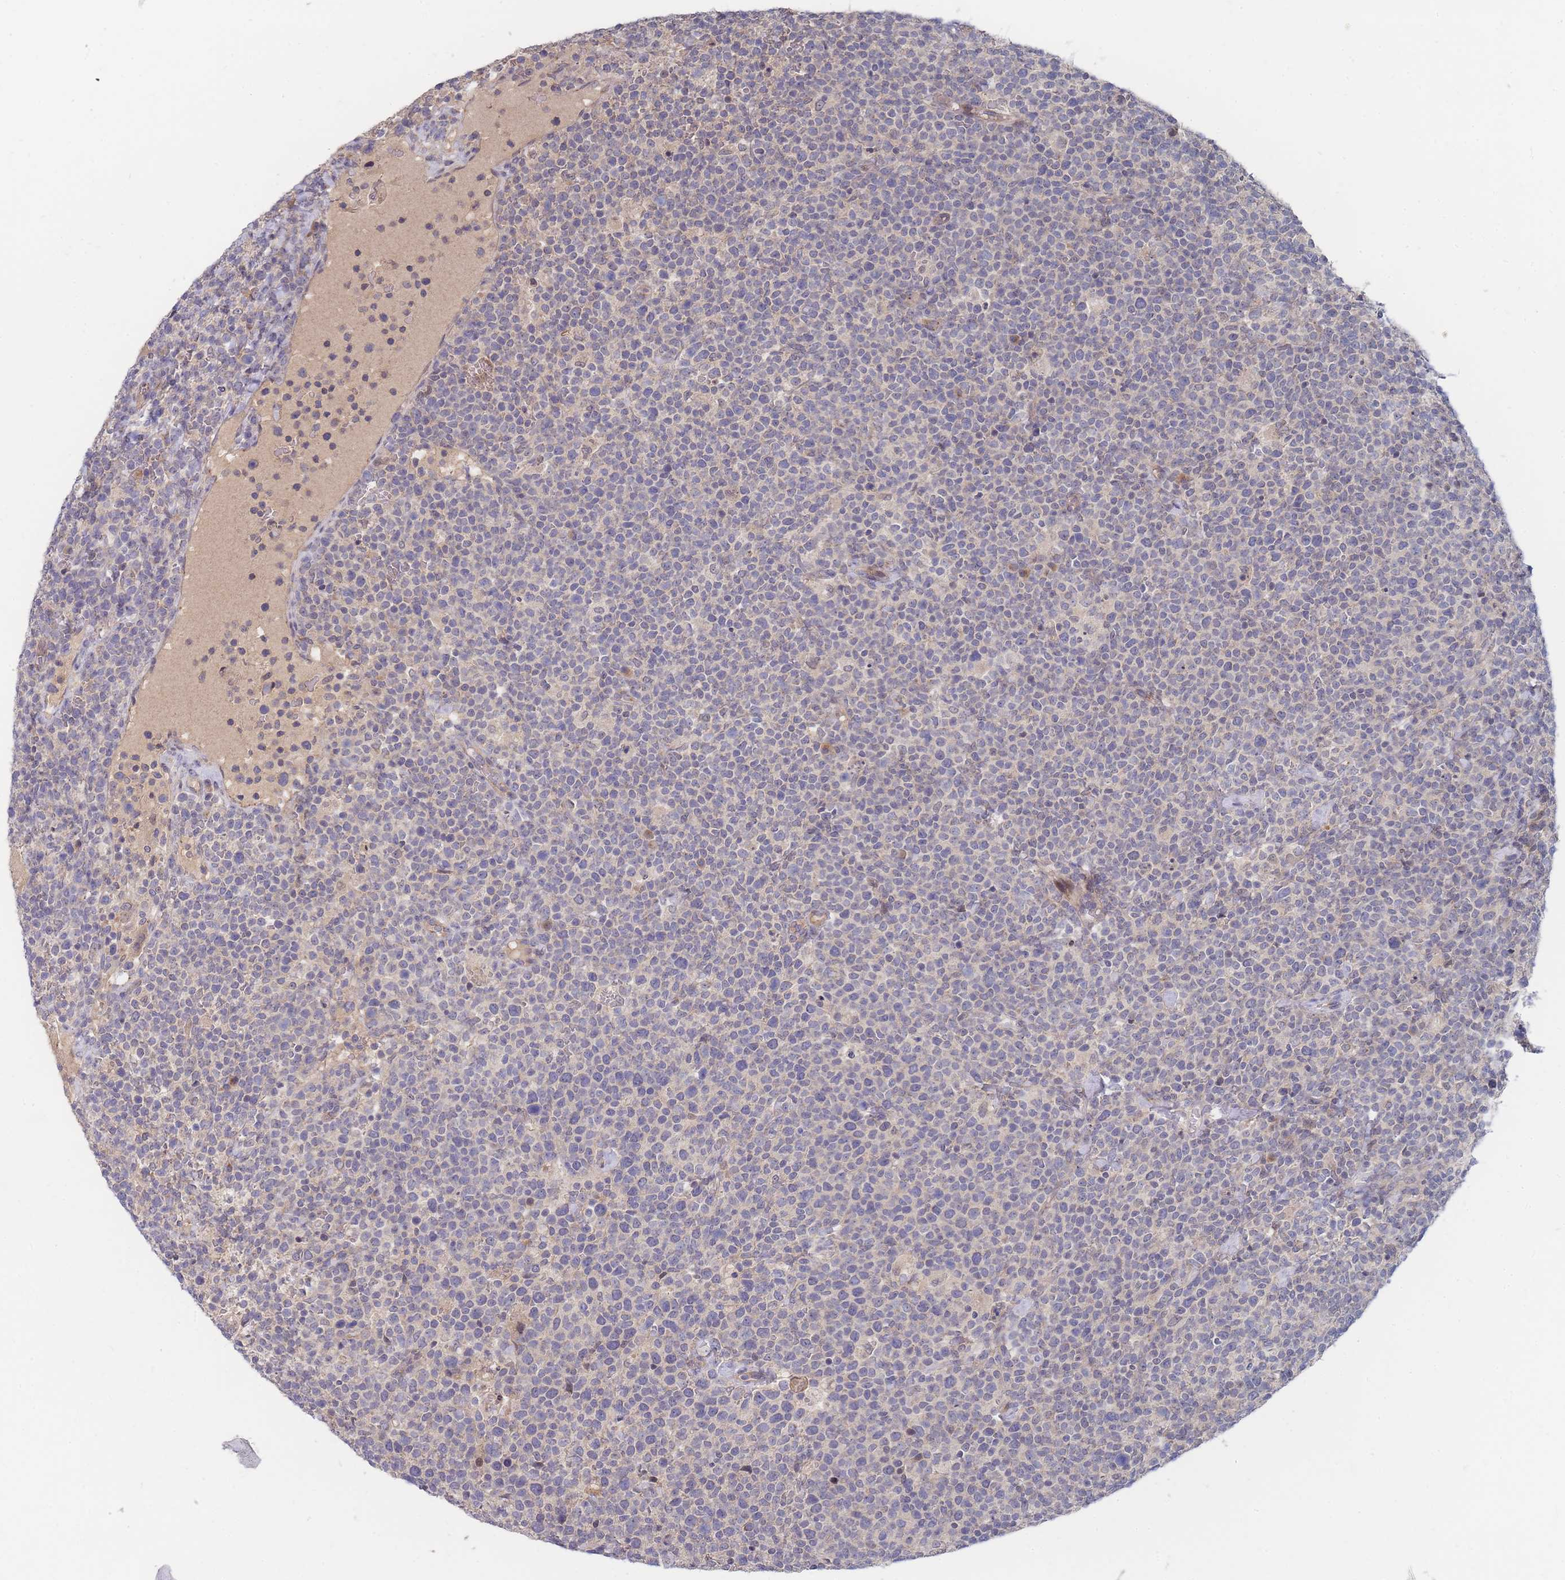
{"staining": {"intensity": "negative", "quantity": "none", "location": "none"}, "tissue": "lymphoma", "cell_type": "Tumor cells", "image_type": "cancer", "snomed": [{"axis": "morphology", "description": "Malignant lymphoma, non-Hodgkin's type, High grade"}, {"axis": "topography", "description": "Lymph node"}], "caption": "IHC micrograph of human lymphoma stained for a protein (brown), which demonstrates no staining in tumor cells.", "gene": "SLC35F5", "patient": {"sex": "male", "age": 61}}